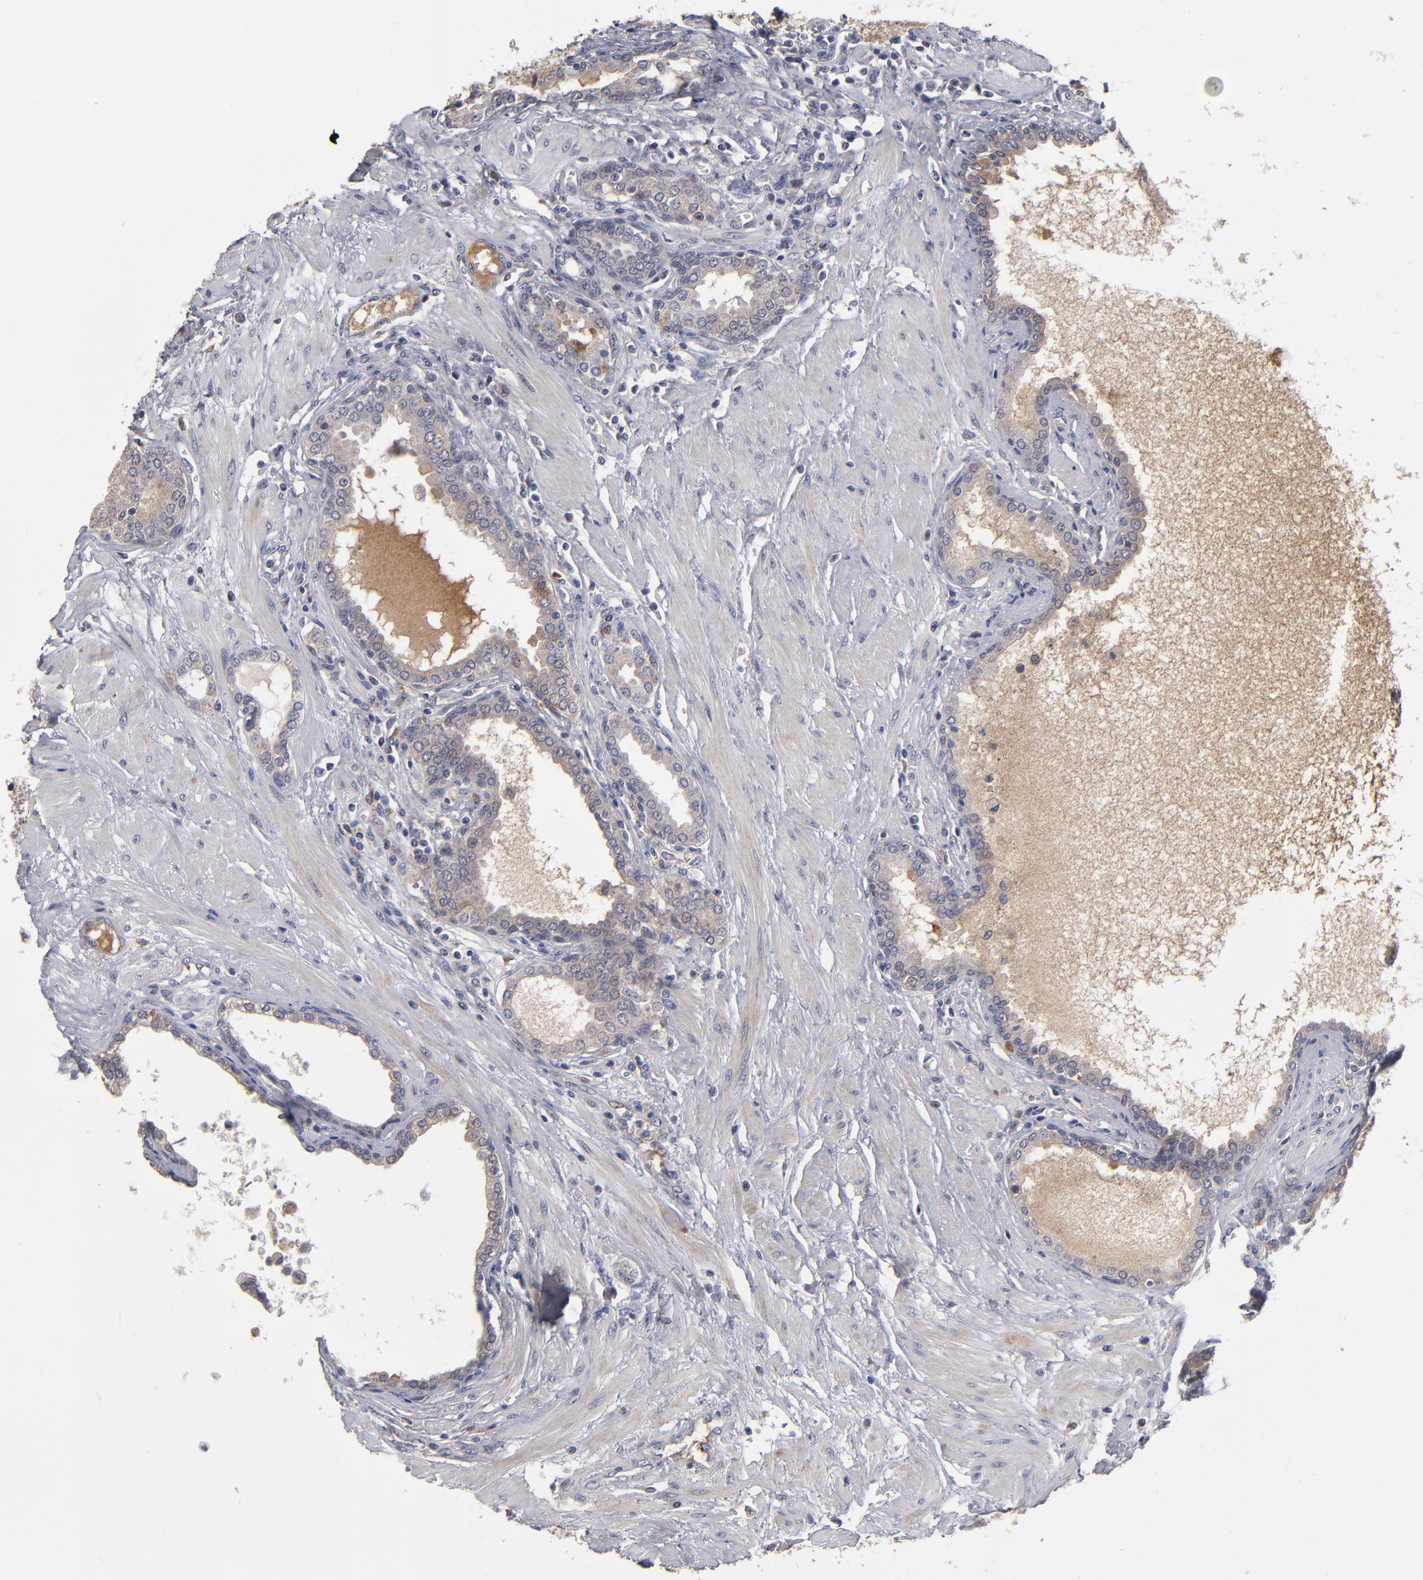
{"staining": {"intensity": "weak", "quantity": ">75%", "location": "cytoplasmic/membranous"}, "tissue": "prostate", "cell_type": "Glandular cells", "image_type": "normal", "snomed": [{"axis": "morphology", "description": "Normal tissue, NOS"}, {"axis": "topography", "description": "Prostate"}], "caption": "Brown immunohistochemical staining in unremarkable prostate displays weak cytoplasmic/membranous staining in about >75% of glandular cells. The staining is performed using DAB brown chromogen to label protein expression. The nuclei are counter-stained blue using hematoxylin.", "gene": "EXD2", "patient": {"sex": "male", "age": 64}}